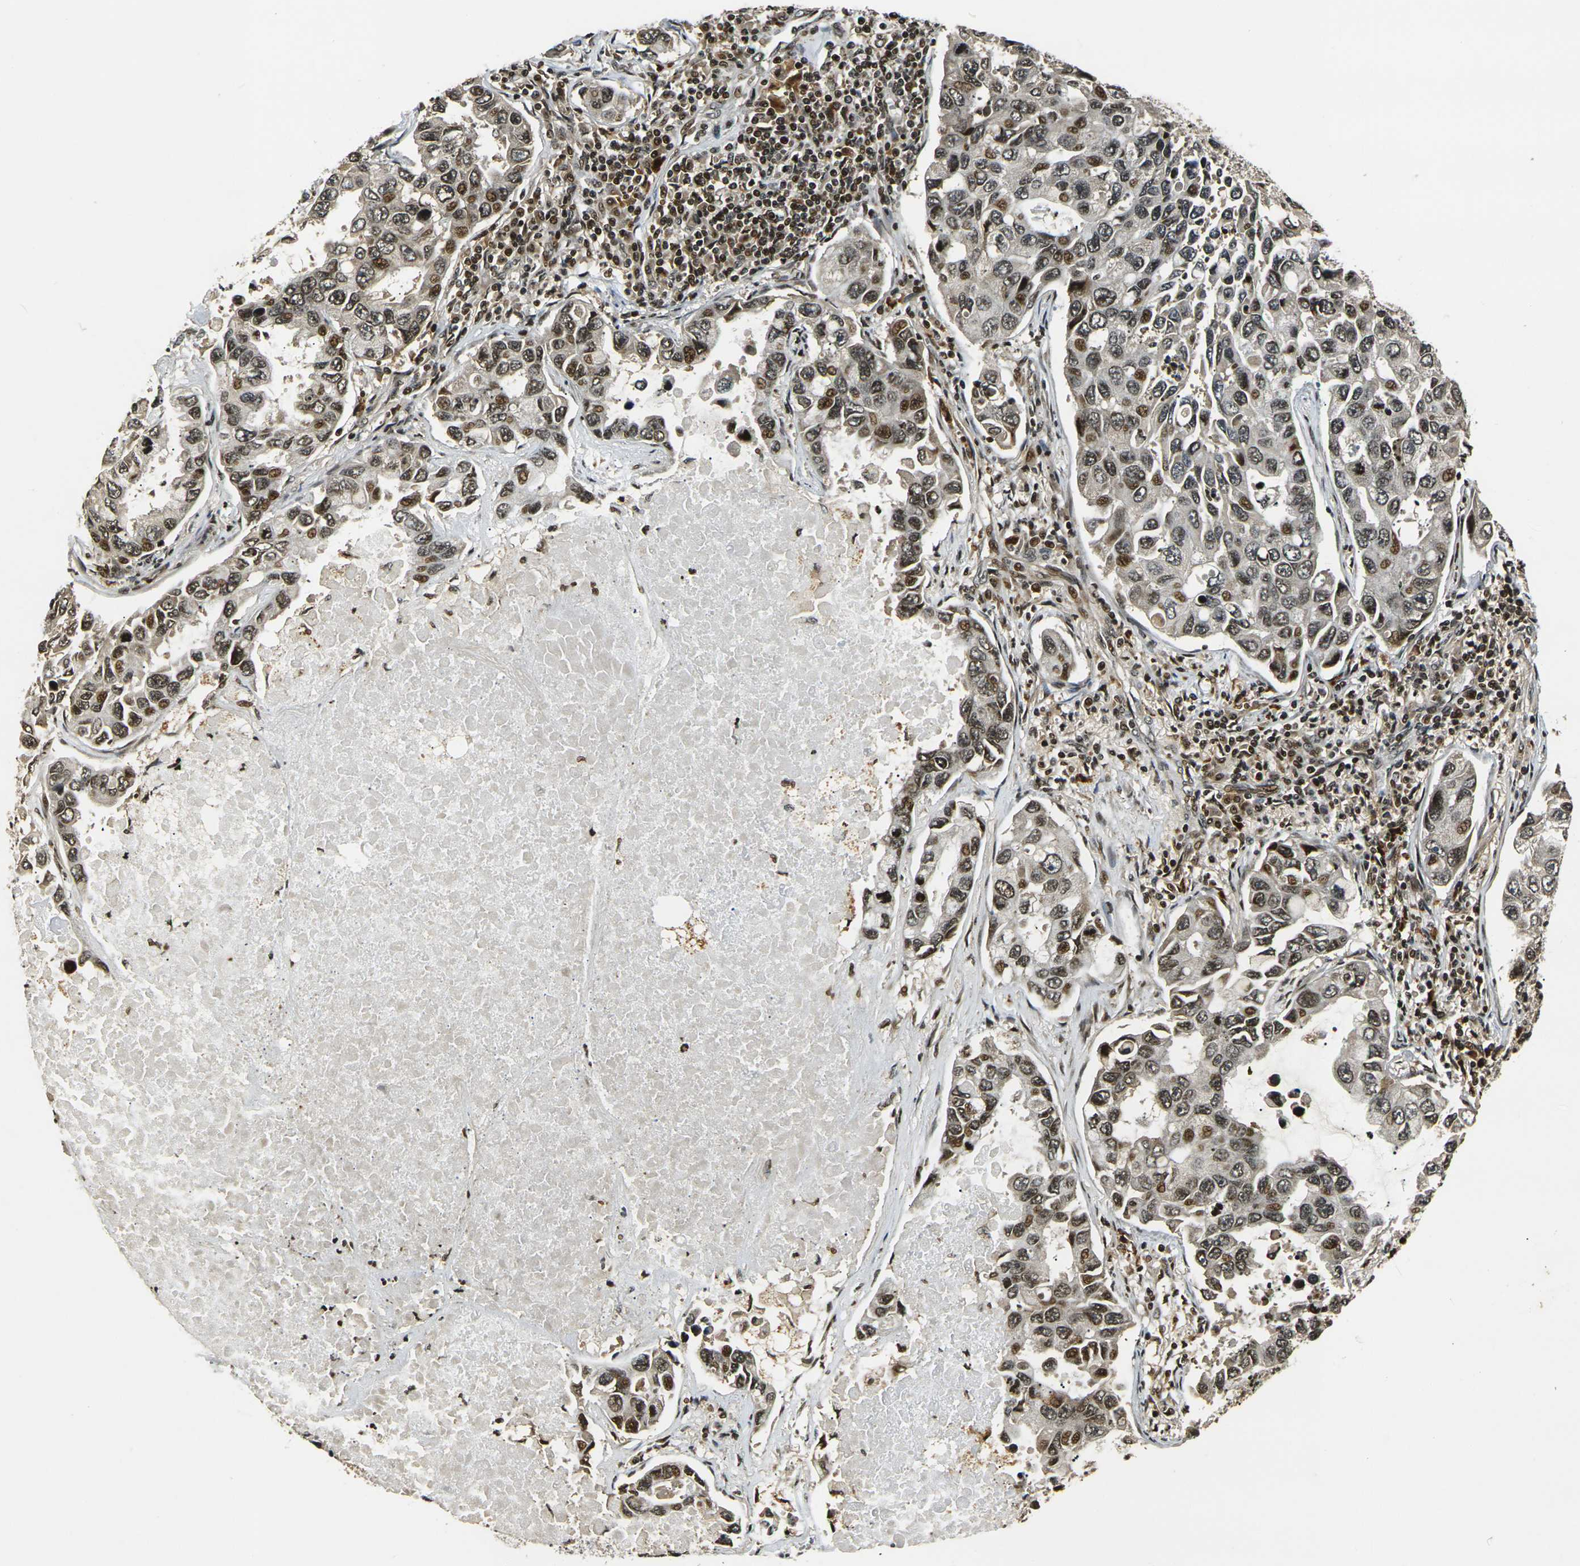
{"staining": {"intensity": "moderate", "quantity": ">75%", "location": "nuclear"}, "tissue": "lung cancer", "cell_type": "Tumor cells", "image_type": "cancer", "snomed": [{"axis": "morphology", "description": "Adenocarcinoma, NOS"}, {"axis": "topography", "description": "Lung"}], "caption": "DAB immunohistochemical staining of human lung cancer (adenocarcinoma) shows moderate nuclear protein expression in about >75% of tumor cells.", "gene": "ACTL6A", "patient": {"sex": "male", "age": 64}}